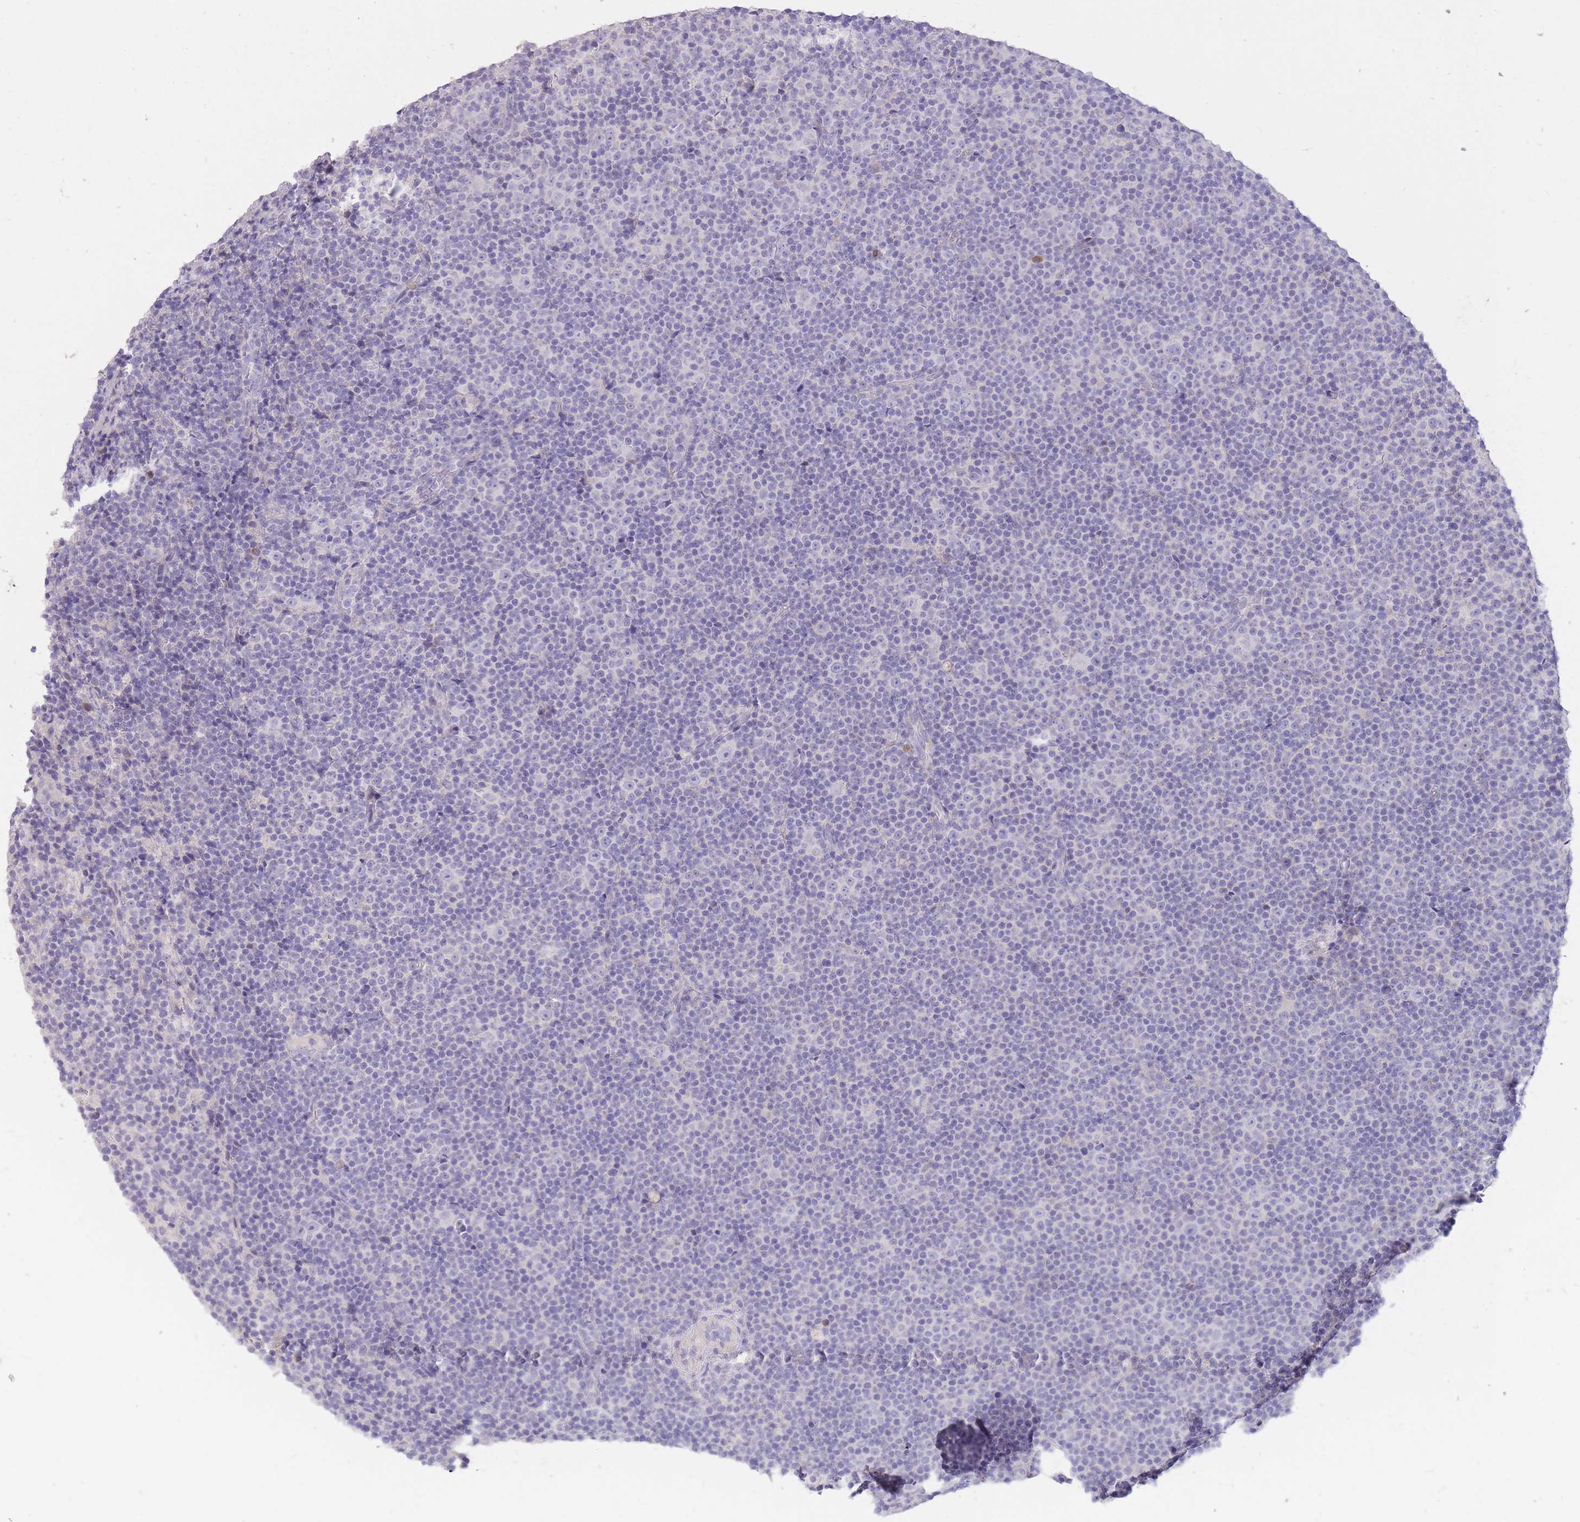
{"staining": {"intensity": "negative", "quantity": "none", "location": "none"}, "tissue": "lymphoma", "cell_type": "Tumor cells", "image_type": "cancer", "snomed": [{"axis": "morphology", "description": "Malignant lymphoma, non-Hodgkin's type, Low grade"}, {"axis": "topography", "description": "Lymph node"}], "caption": "Immunohistochemistry histopathology image of lymphoma stained for a protein (brown), which exhibits no positivity in tumor cells.", "gene": "FRG2C", "patient": {"sex": "female", "age": 67}}